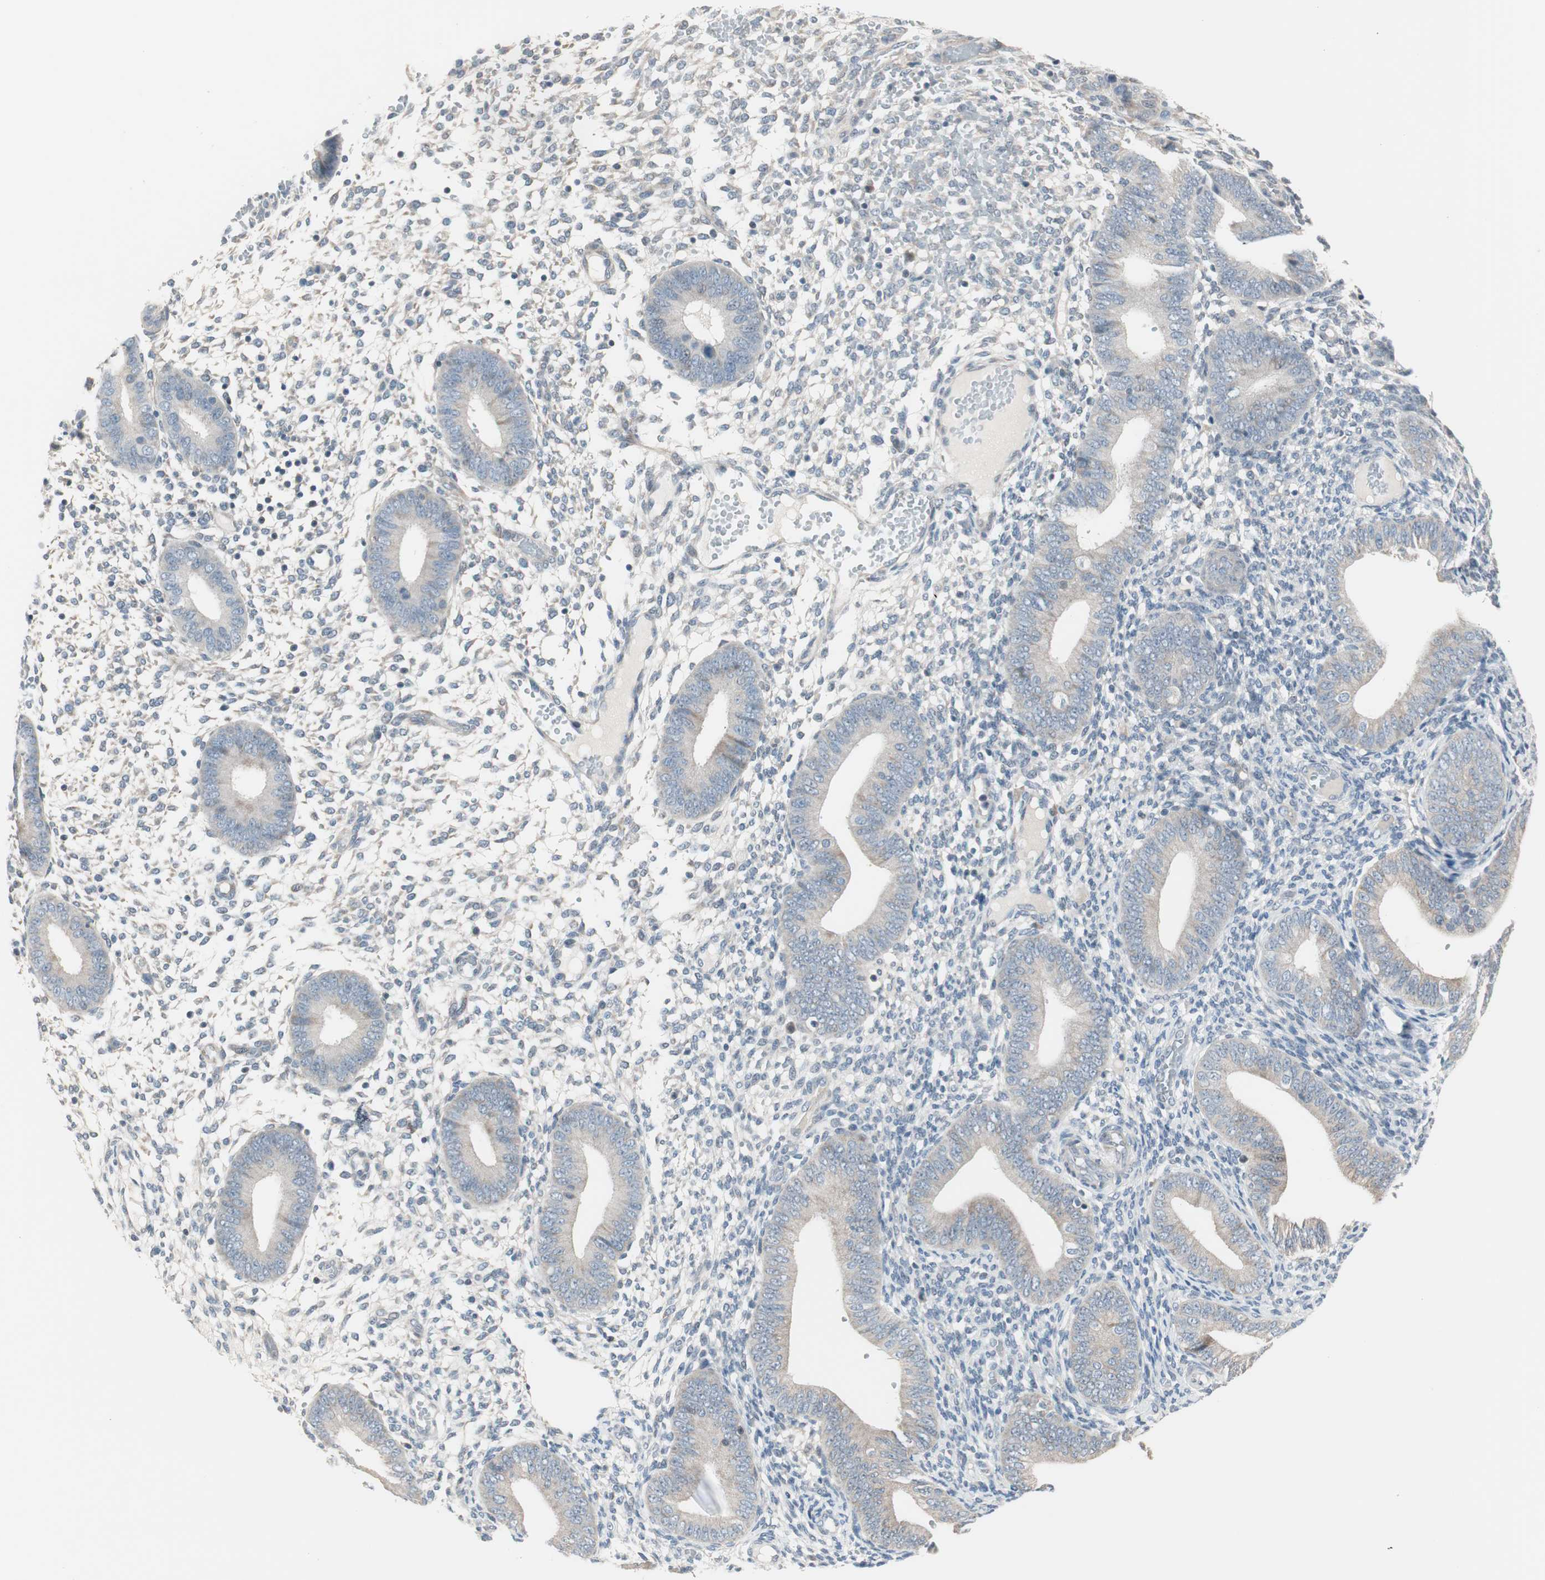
{"staining": {"intensity": "negative", "quantity": "none", "location": "none"}, "tissue": "endometrium", "cell_type": "Cells in endometrial stroma", "image_type": "normal", "snomed": [{"axis": "morphology", "description": "Normal tissue, NOS"}, {"axis": "topography", "description": "Endometrium"}], "caption": "Cells in endometrial stroma are negative for protein expression in unremarkable human endometrium. (DAB immunohistochemistry (IHC) with hematoxylin counter stain).", "gene": "PDZK1", "patient": {"sex": "female", "age": 42}}